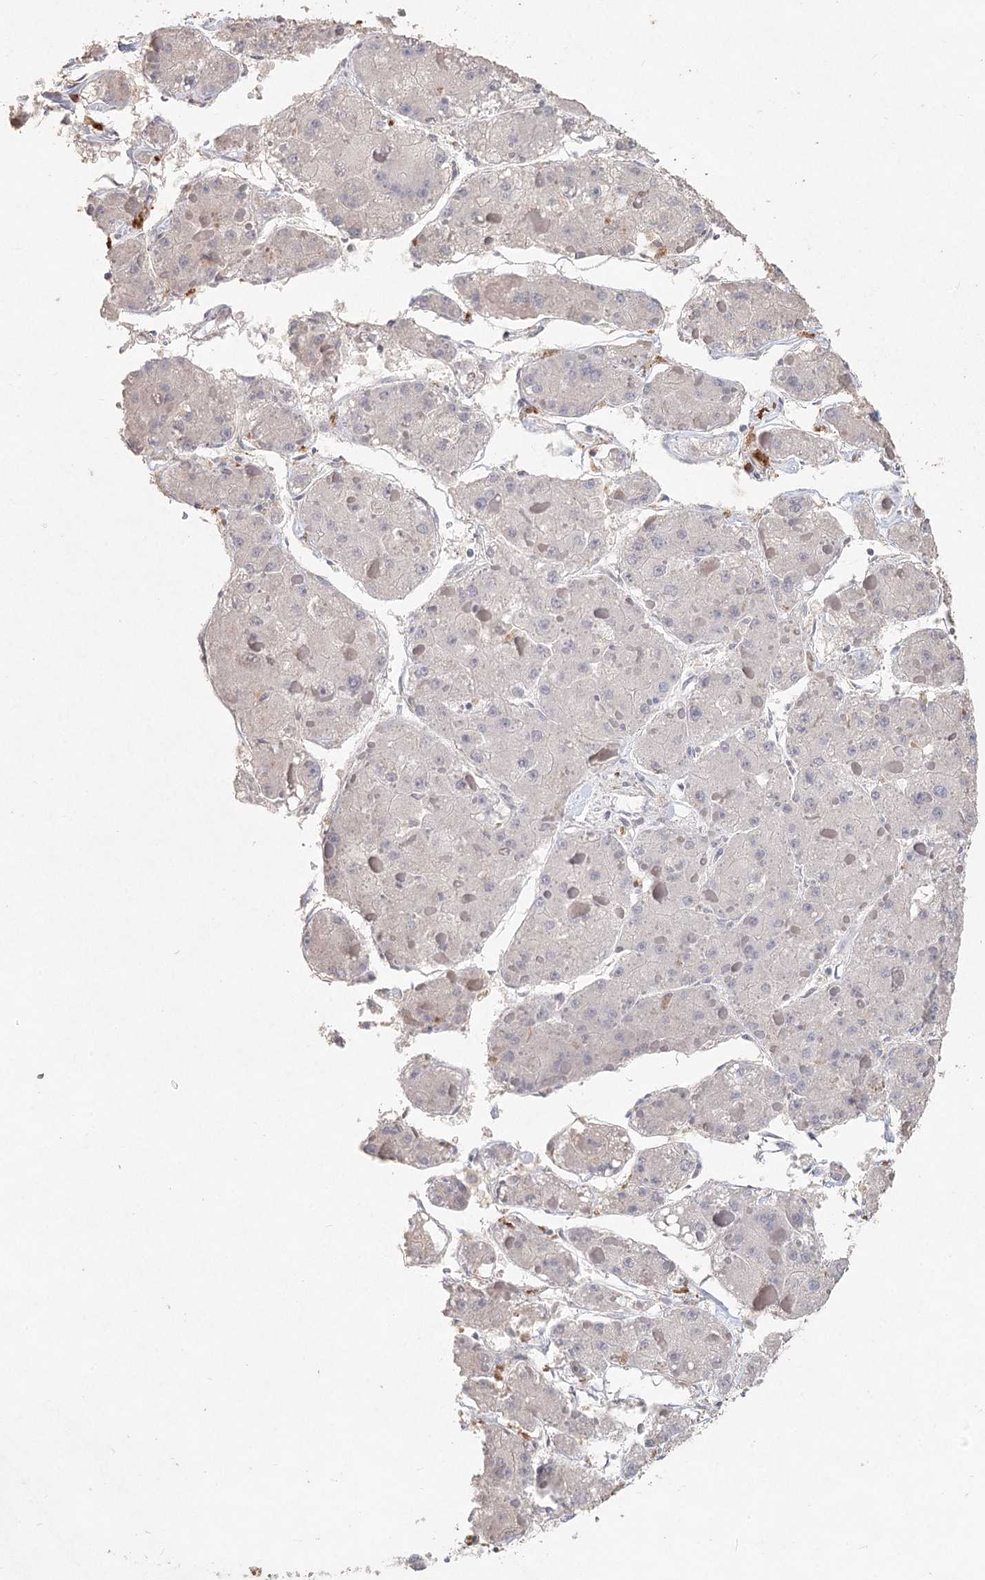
{"staining": {"intensity": "negative", "quantity": "none", "location": "none"}, "tissue": "liver cancer", "cell_type": "Tumor cells", "image_type": "cancer", "snomed": [{"axis": "morphology", "description": "Carcinoma, Hepatocellular, NOS"}, {"axis": "topography", "description": "Liver"}], "caption": "Human liver cancer (hepatocellular carcinoma) stained for a protein using IHC demonstrates no staining in tumor cells.", "gene": "ARSI", "patient": {"sex": "female", "age": 73}}